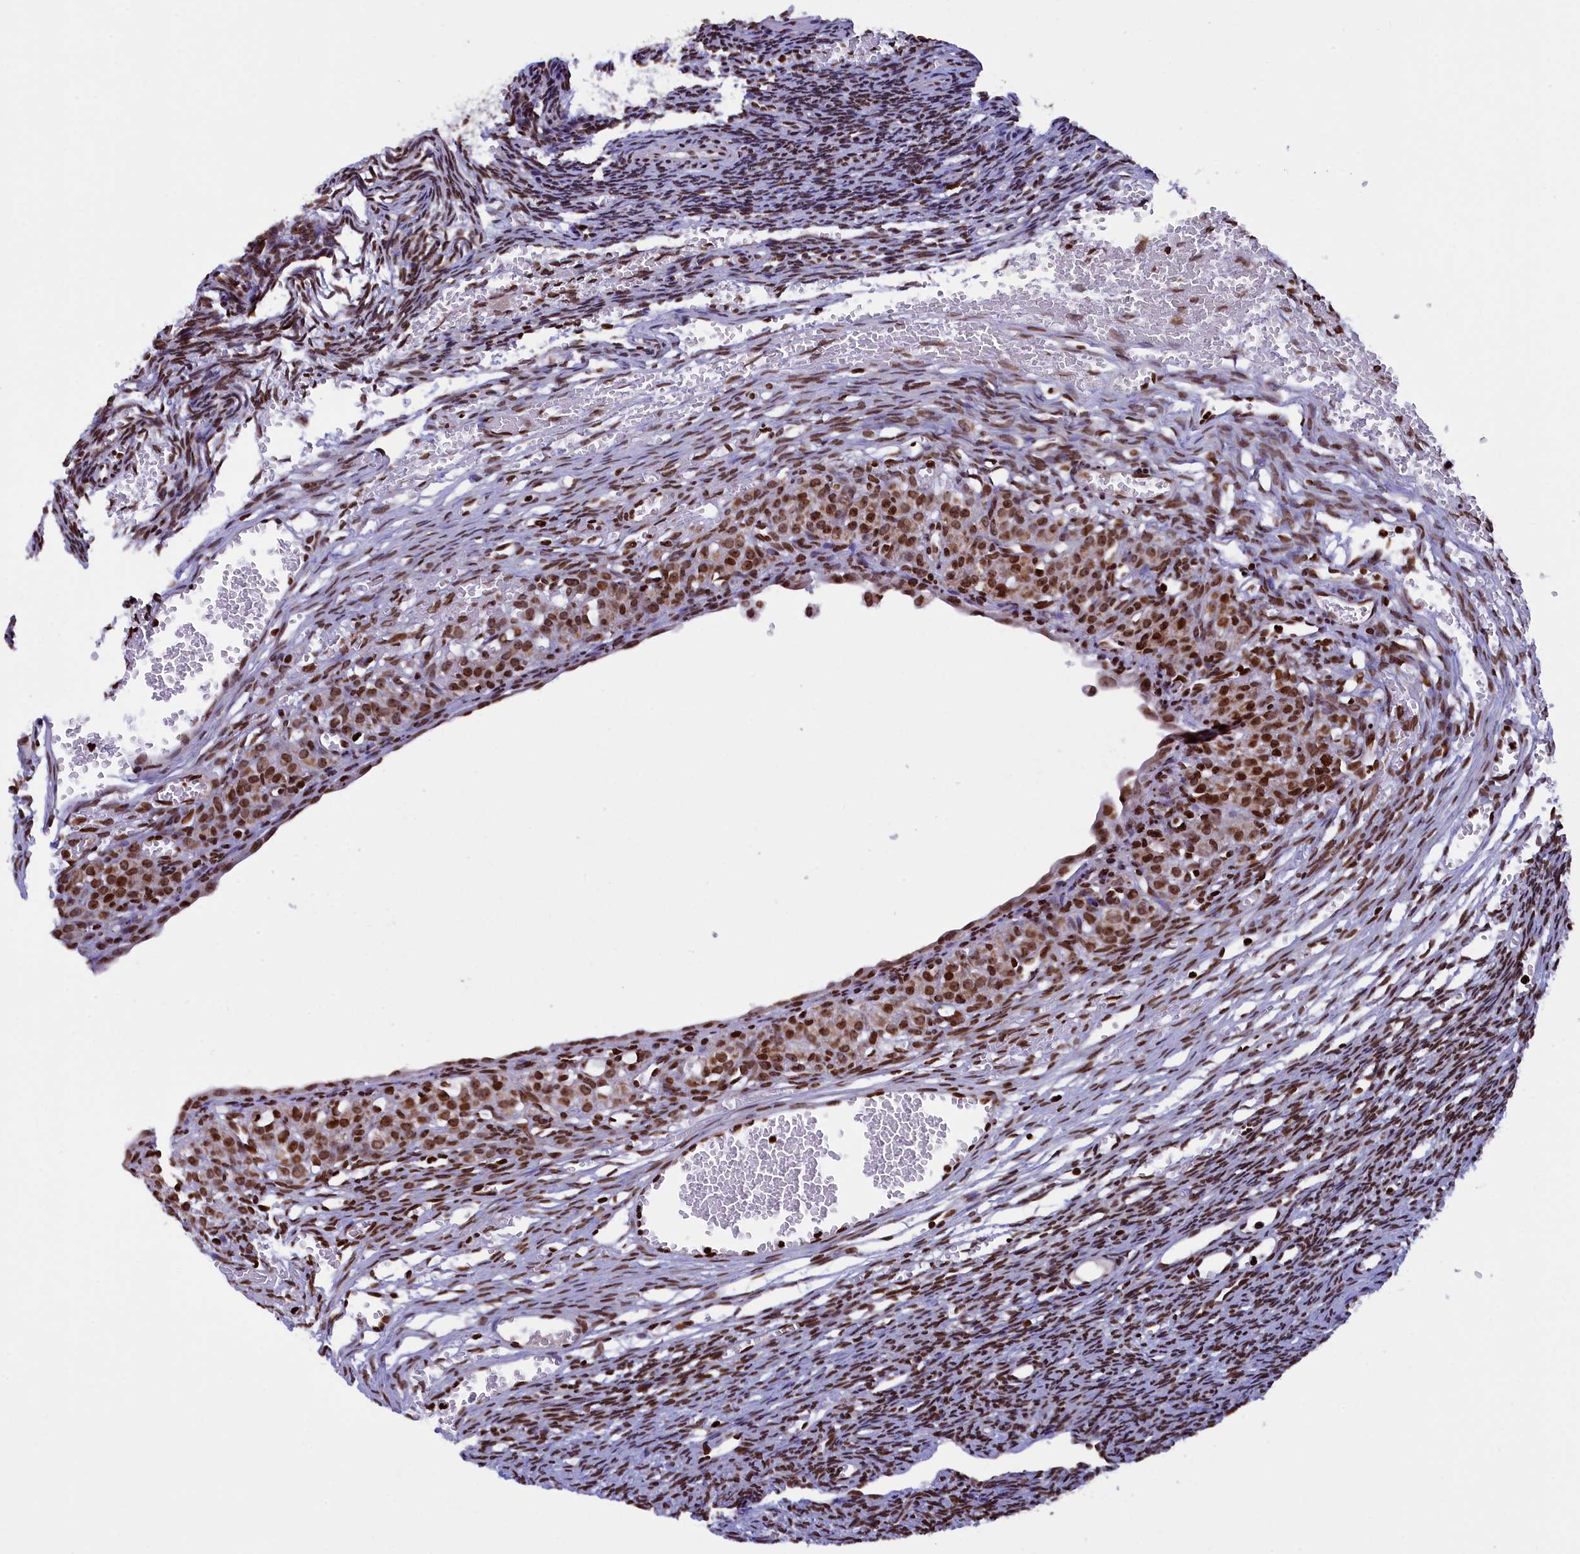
{"staining": {"intensity": "moderate", "quantity": ">75%", "location": "nuclear"}, "tissue": "ovary", "cell_type": "Ovarian stroma cells", "image_type": "normal", "snomed": [{"axis": "morphology", "description": "Normal tissue, NOS"}, {"axis": "topography", "description": "Ovary"}], "caption": "Immunohistochemistry (IHC) image of normal human ovary stained for a protein (brown), which exhibits medium levels of moderate nuclear positivity in about >75% of ovarian stroma cells.", "gene": "TIMM29", "patient": {"sex": "female", "age": 39}}